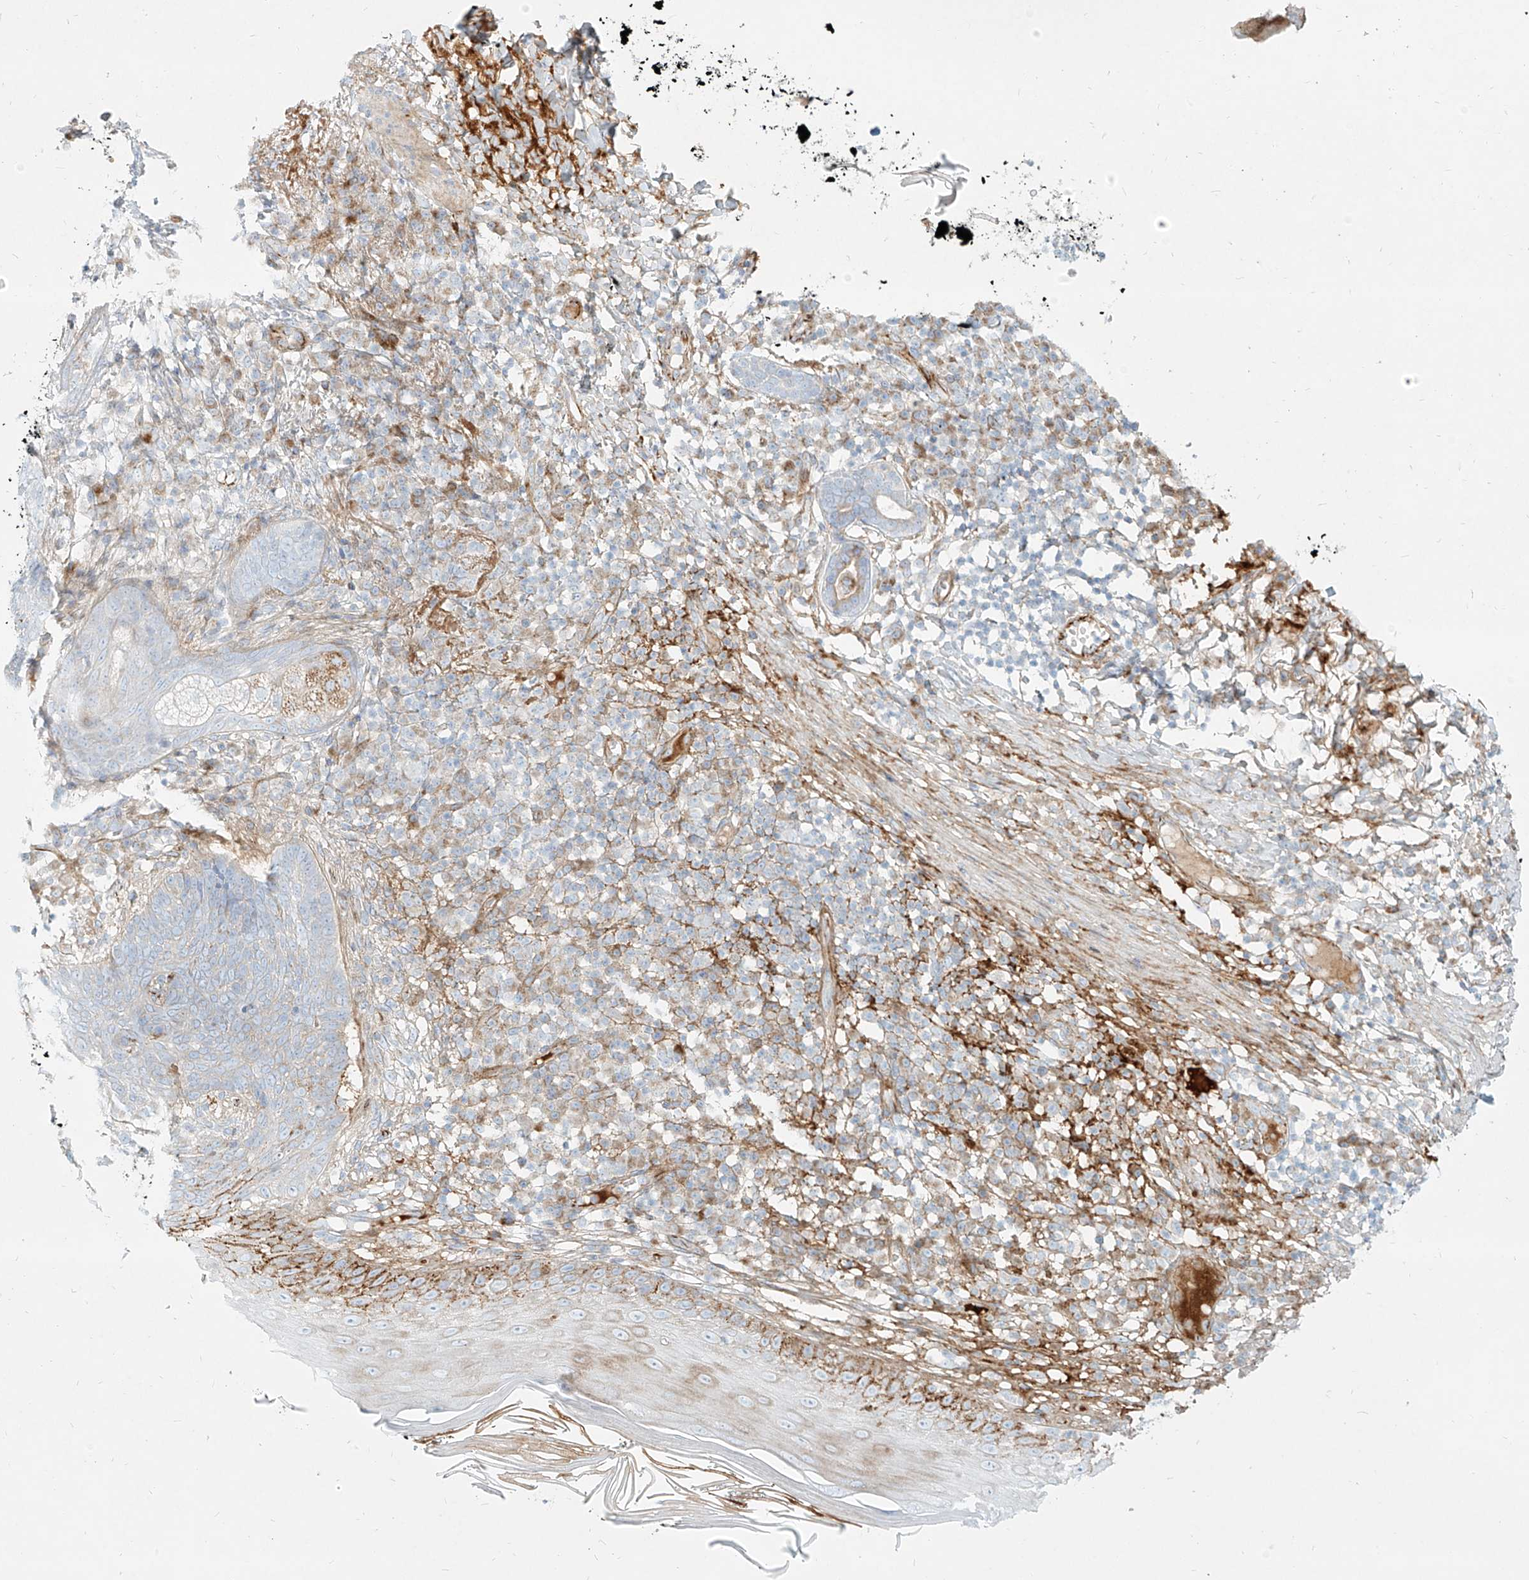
{"staining": {"intensity": "negative", "quantity": "none", "location": "none"}, "tissue": "skin cancer", "cell_type": "Tumor cells", "image_type": "cancer", "snomed": [{"axis": "morphology", "description": "Basal cell carcinoma"}, {"axis": "topography", "description": "Skin"}], "caption": "A histopathology image of skin cancer stained for a protein reveals no brown staining in tumor cells. (DAB (3,3'-diaminobenzidine) IHC, high magnification).", "gene": "MTX2", "patient": {"sex": "male", "age": 85}}